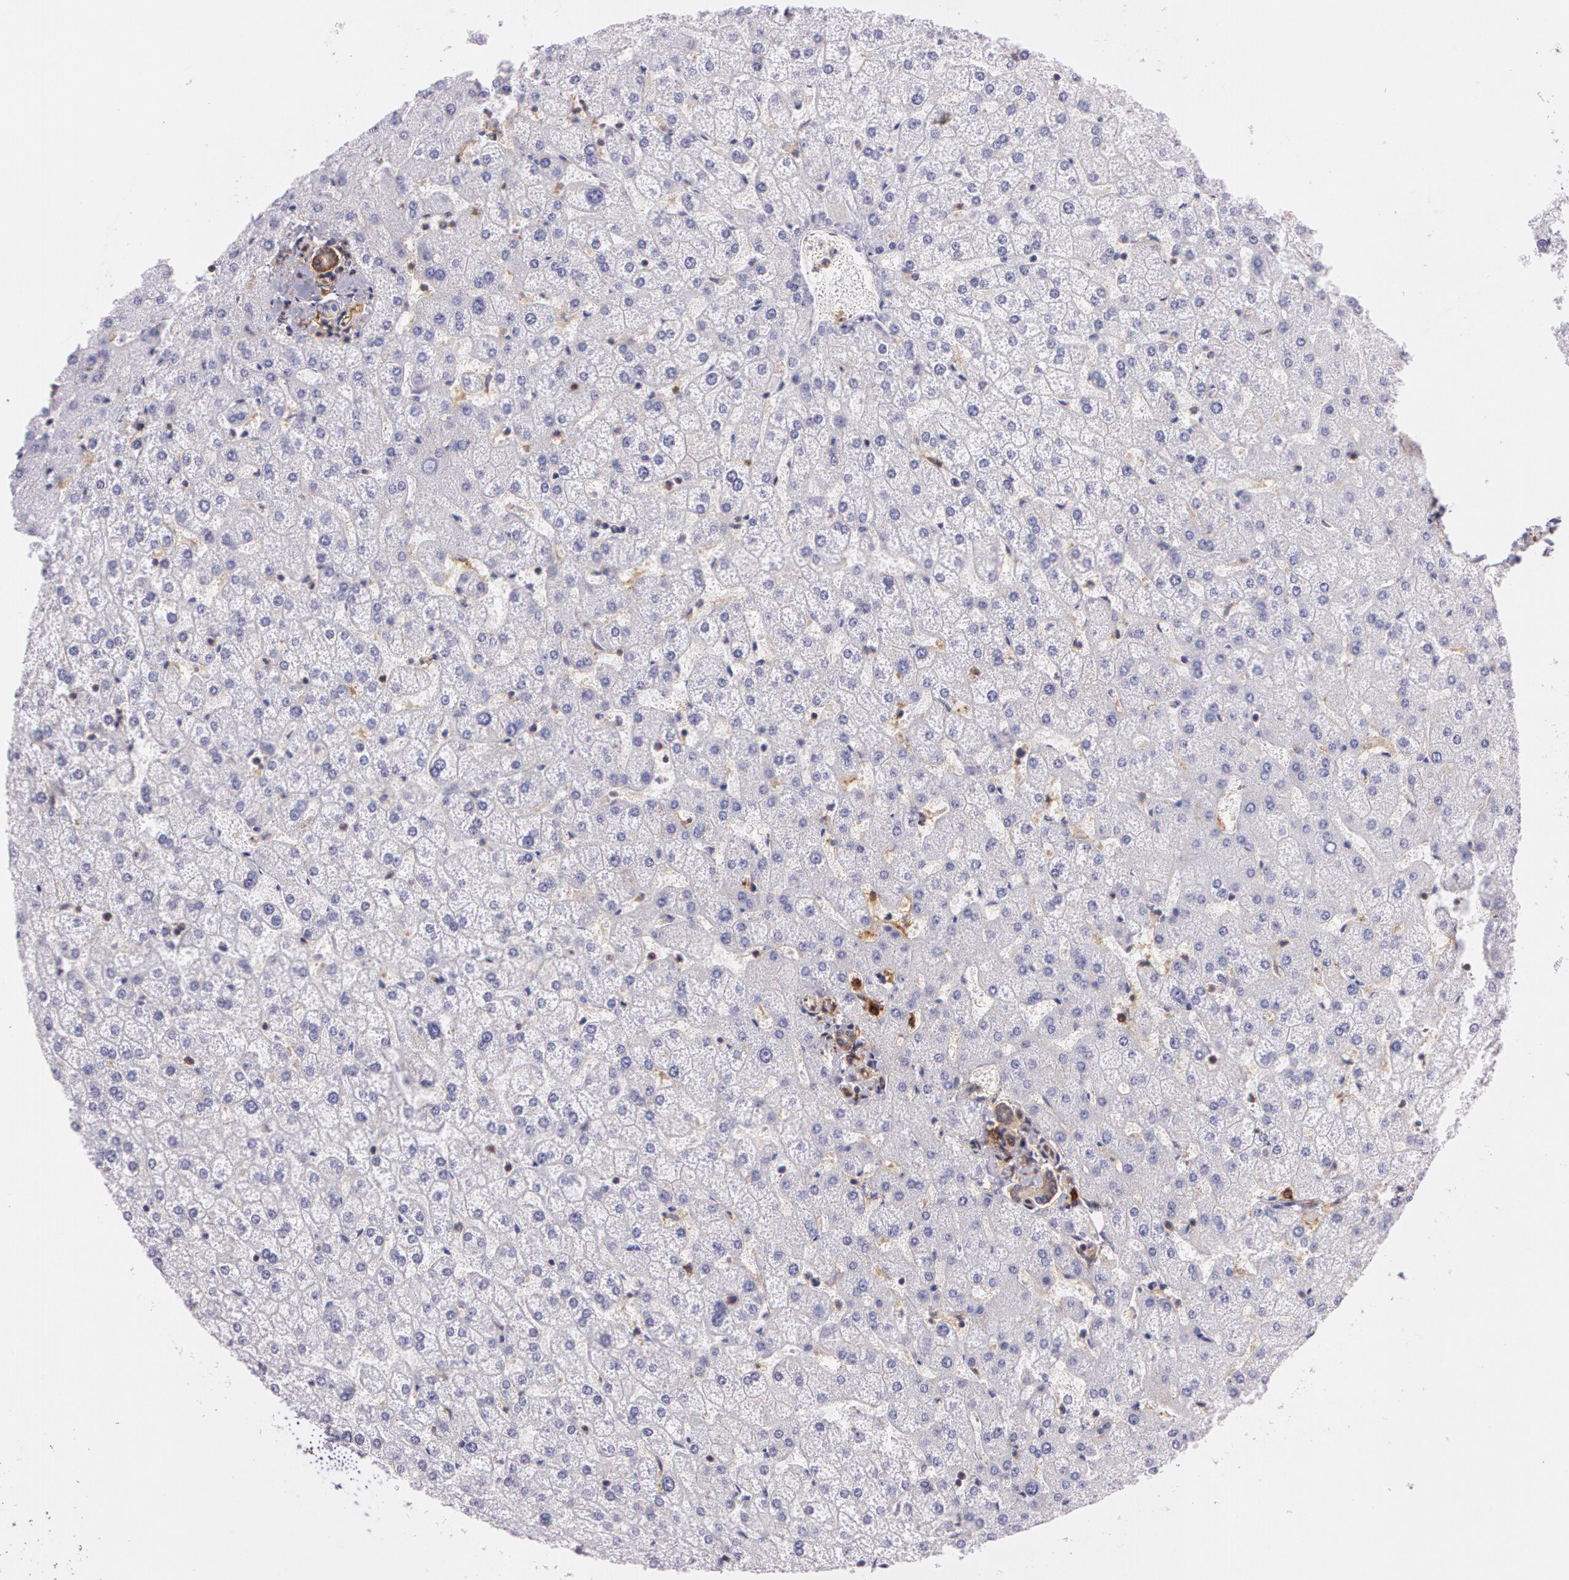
{"staining": {"intensity": "weak", "quantity": ">75%", "location": "cytoplasmic/membranous"}, "tissue": "liver", "cell_type": "Cholangiocytes", "image_type": "normal", "snomed": [{"axis": "morphology", "description": "Normal tissue, NOS"}, {"axis": "topography", "description": "Liver"}], "caption": "An immunohistochemistry histopathology image of unremarkable tissue is shown. Protein staining in brown shows weak cytoplasmic/membranous positivity in liver within cholangiocytes. (DAB (3,3'-diaminobenzidine) IHC, brown staining for protein, blue staining for nuclei).", "gene": "LY75", "patient": {"sex": "female", "age": 32}}